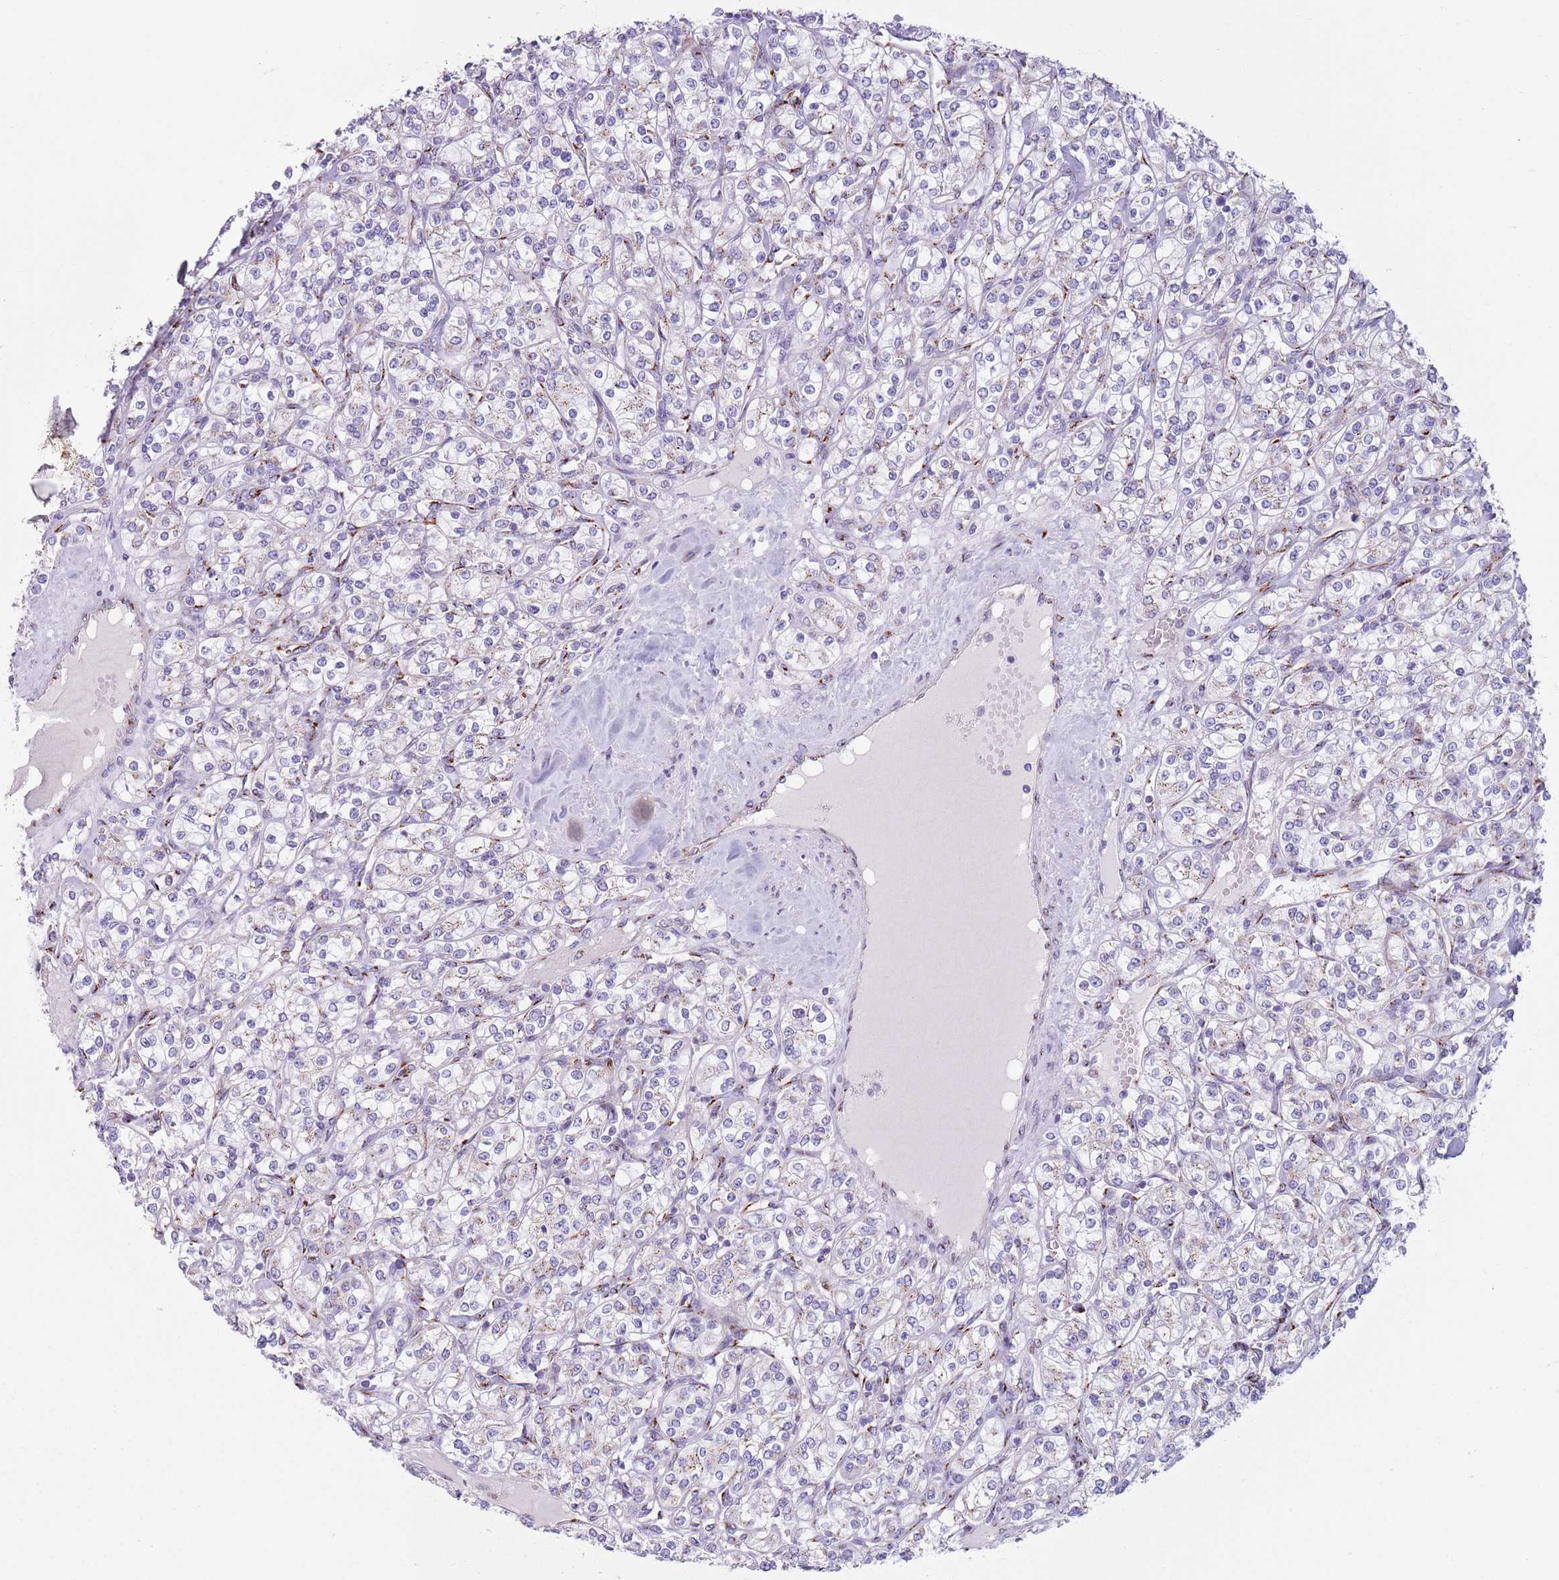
{"staining": {"intensity": "negative", "quantity": "none", "location": "none"}, "tissue": "renal cancer", "cell_type": "Tumor cells", "image_type": "cancer", "snomed": [{"axis": "morphology", "description": "Adenocarcinoma, NOS"}, {"axis": "topography", "description": "Kidney"}], "caption": "Renal cancer was stained to show a protein in brown. There is no significant positivity in tumor cells.", "gene": "C20orf96", "patient": {"sex": "male", "age": 77}}